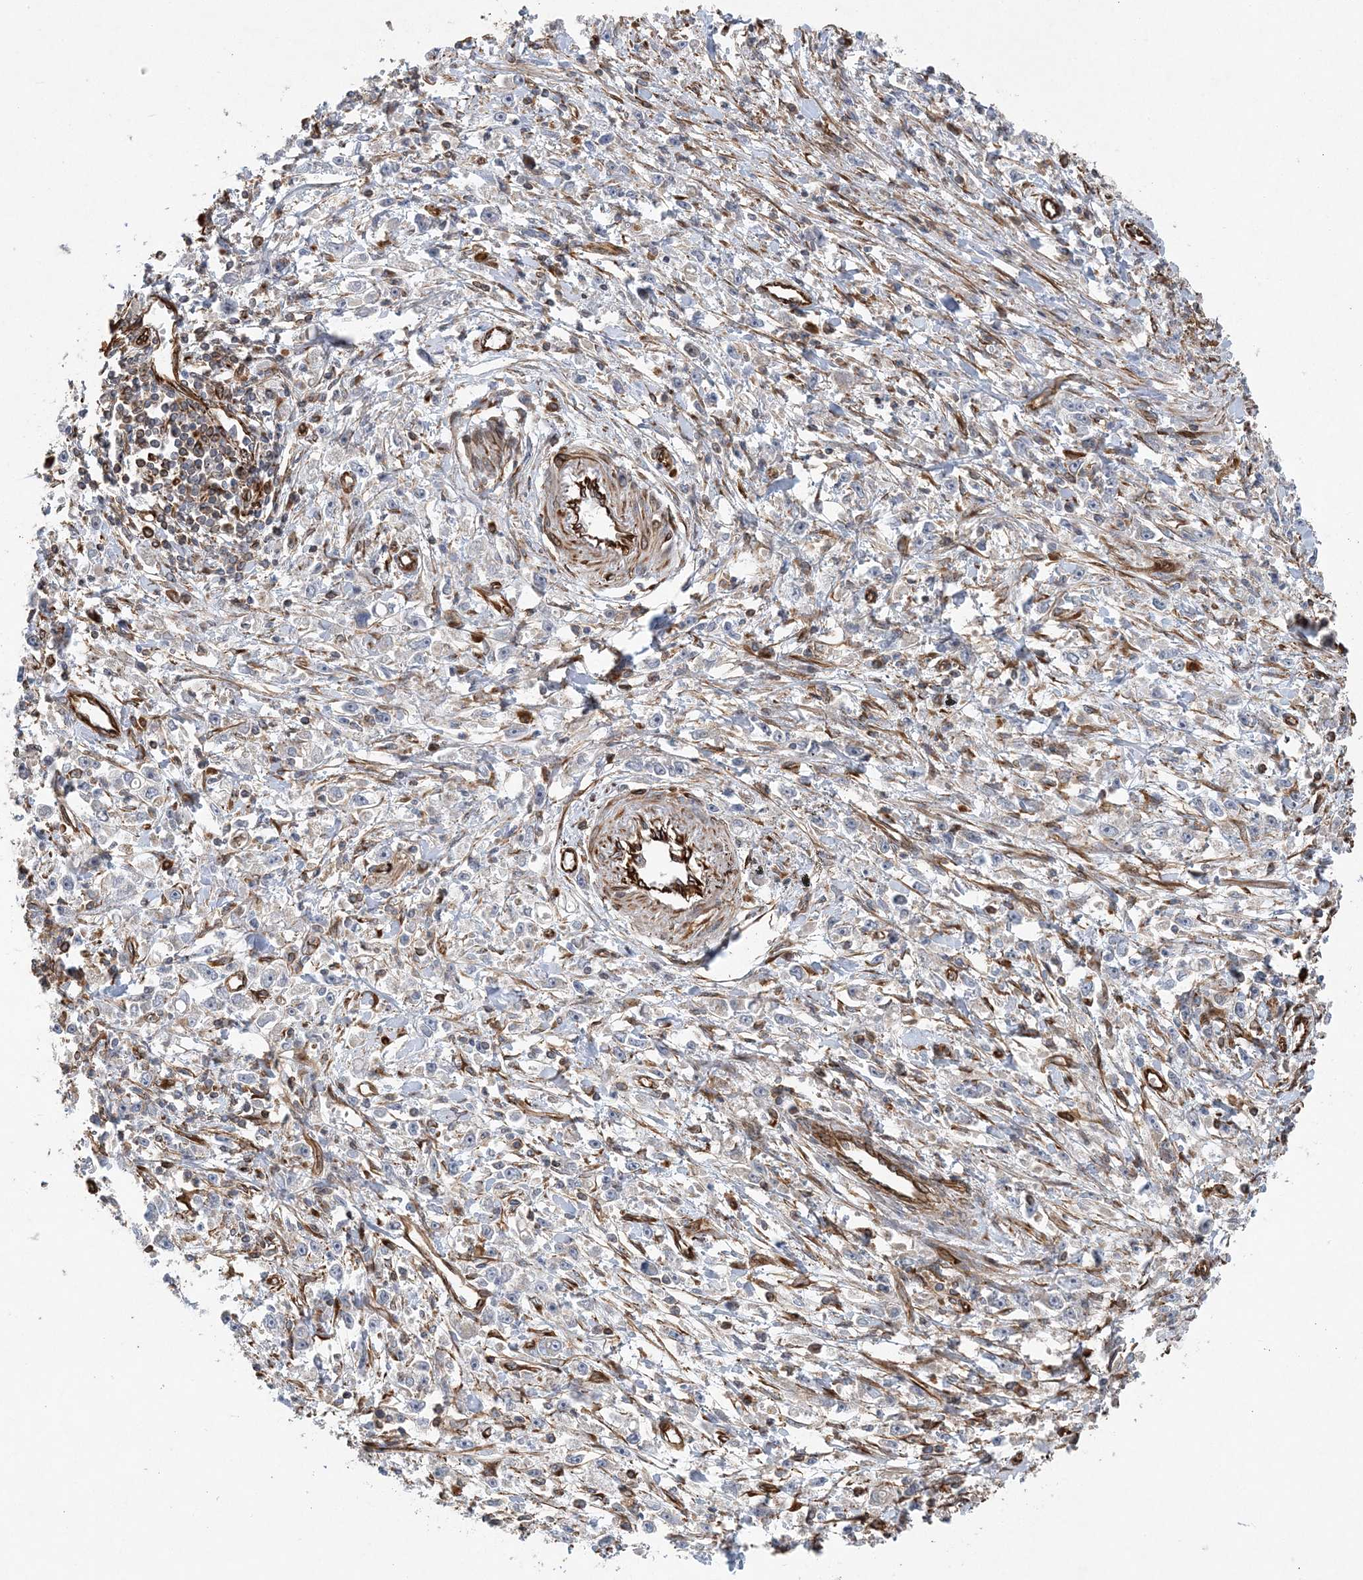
{"staining": {"intensity": "negative", "quantity": "none", "location": "none"}, "tissue": "stomach cancer", "cell_type": "Tumor cells", "image_type": "cancer", "snomed": [{"axis": "morphology", "description": "Adenocarcinoma, NOS"}, {"axis": "topography", "description": "Stomach"}], "caption": "Immunohistochemistry image of neoplastic tissue: stomach adenocarcinoma stained with DAB (3,3'-diaminobenzidine) exhibits no significant protein positivity in tumor cells. (DAB (3,3'-diaminobenzidine) immunohistochemistry (IHC) visualized using brightfield microscopy, high magnification).", "gene": "FAM114A2", "patient": {"sex": "female", "age": 59}}